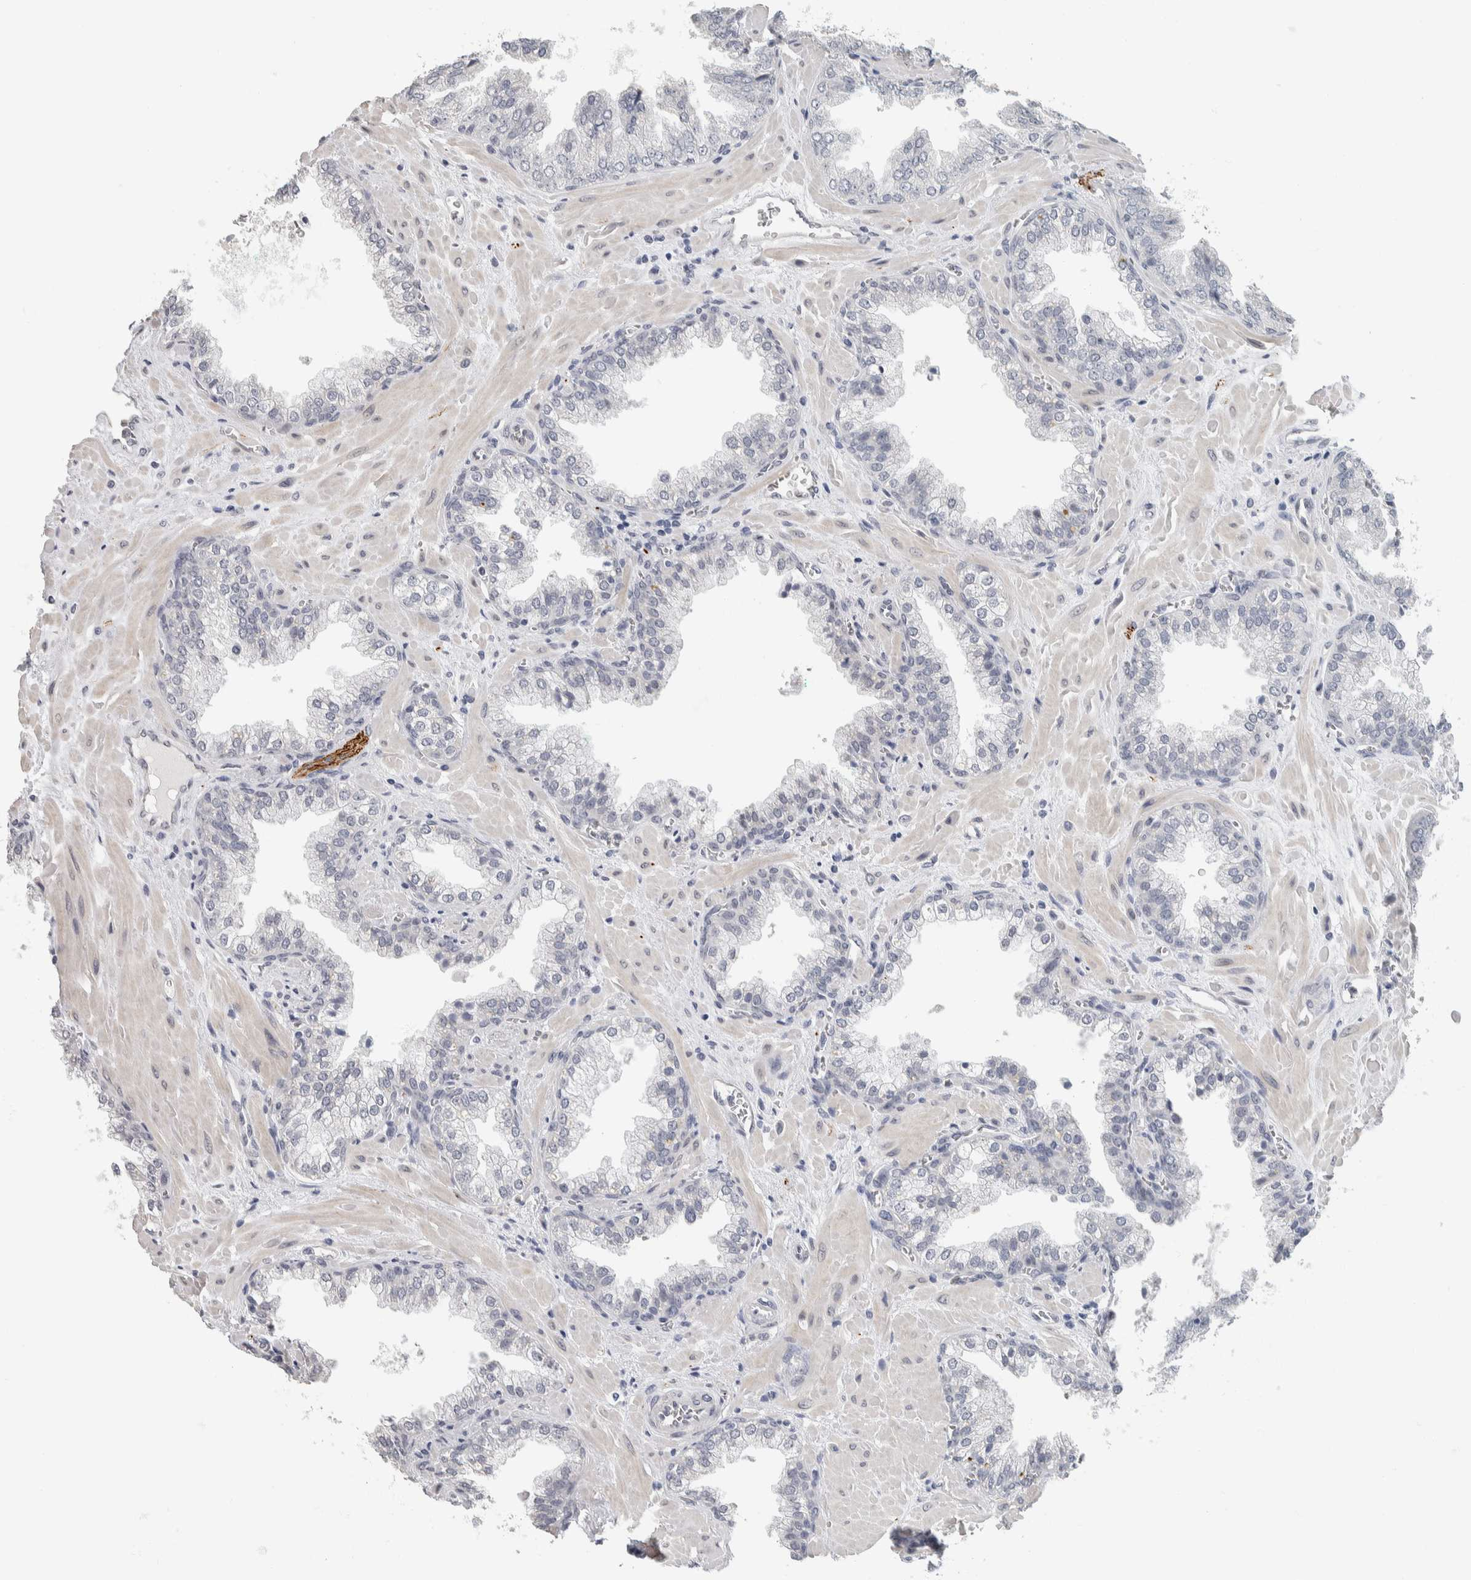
{"staining": {"intensity": "negative", "quantity": "none", "location": "none"}, "tissue": "prostate cancer", "cell_type": "Tumor cells", "image_type": "cancer", "snomed": [{"axis": "morphology", "description": "Adenocarcinoma, Low grade"}, {"axis": "topography", "description": "Prostate"}], "caption": "Immunohistochemistry image of human low-grade adenocarcinoma (prostate) stained for a protein (brown), which shows no positivity in tumor cells. (Stains: DAB immunohistochemistry (IHC) with hematoxylin counter stain, Microscopy: brightfield microscopy at high magnification).", "gene": "NEFM", "patient": {"sex": "male", "age": 71}}